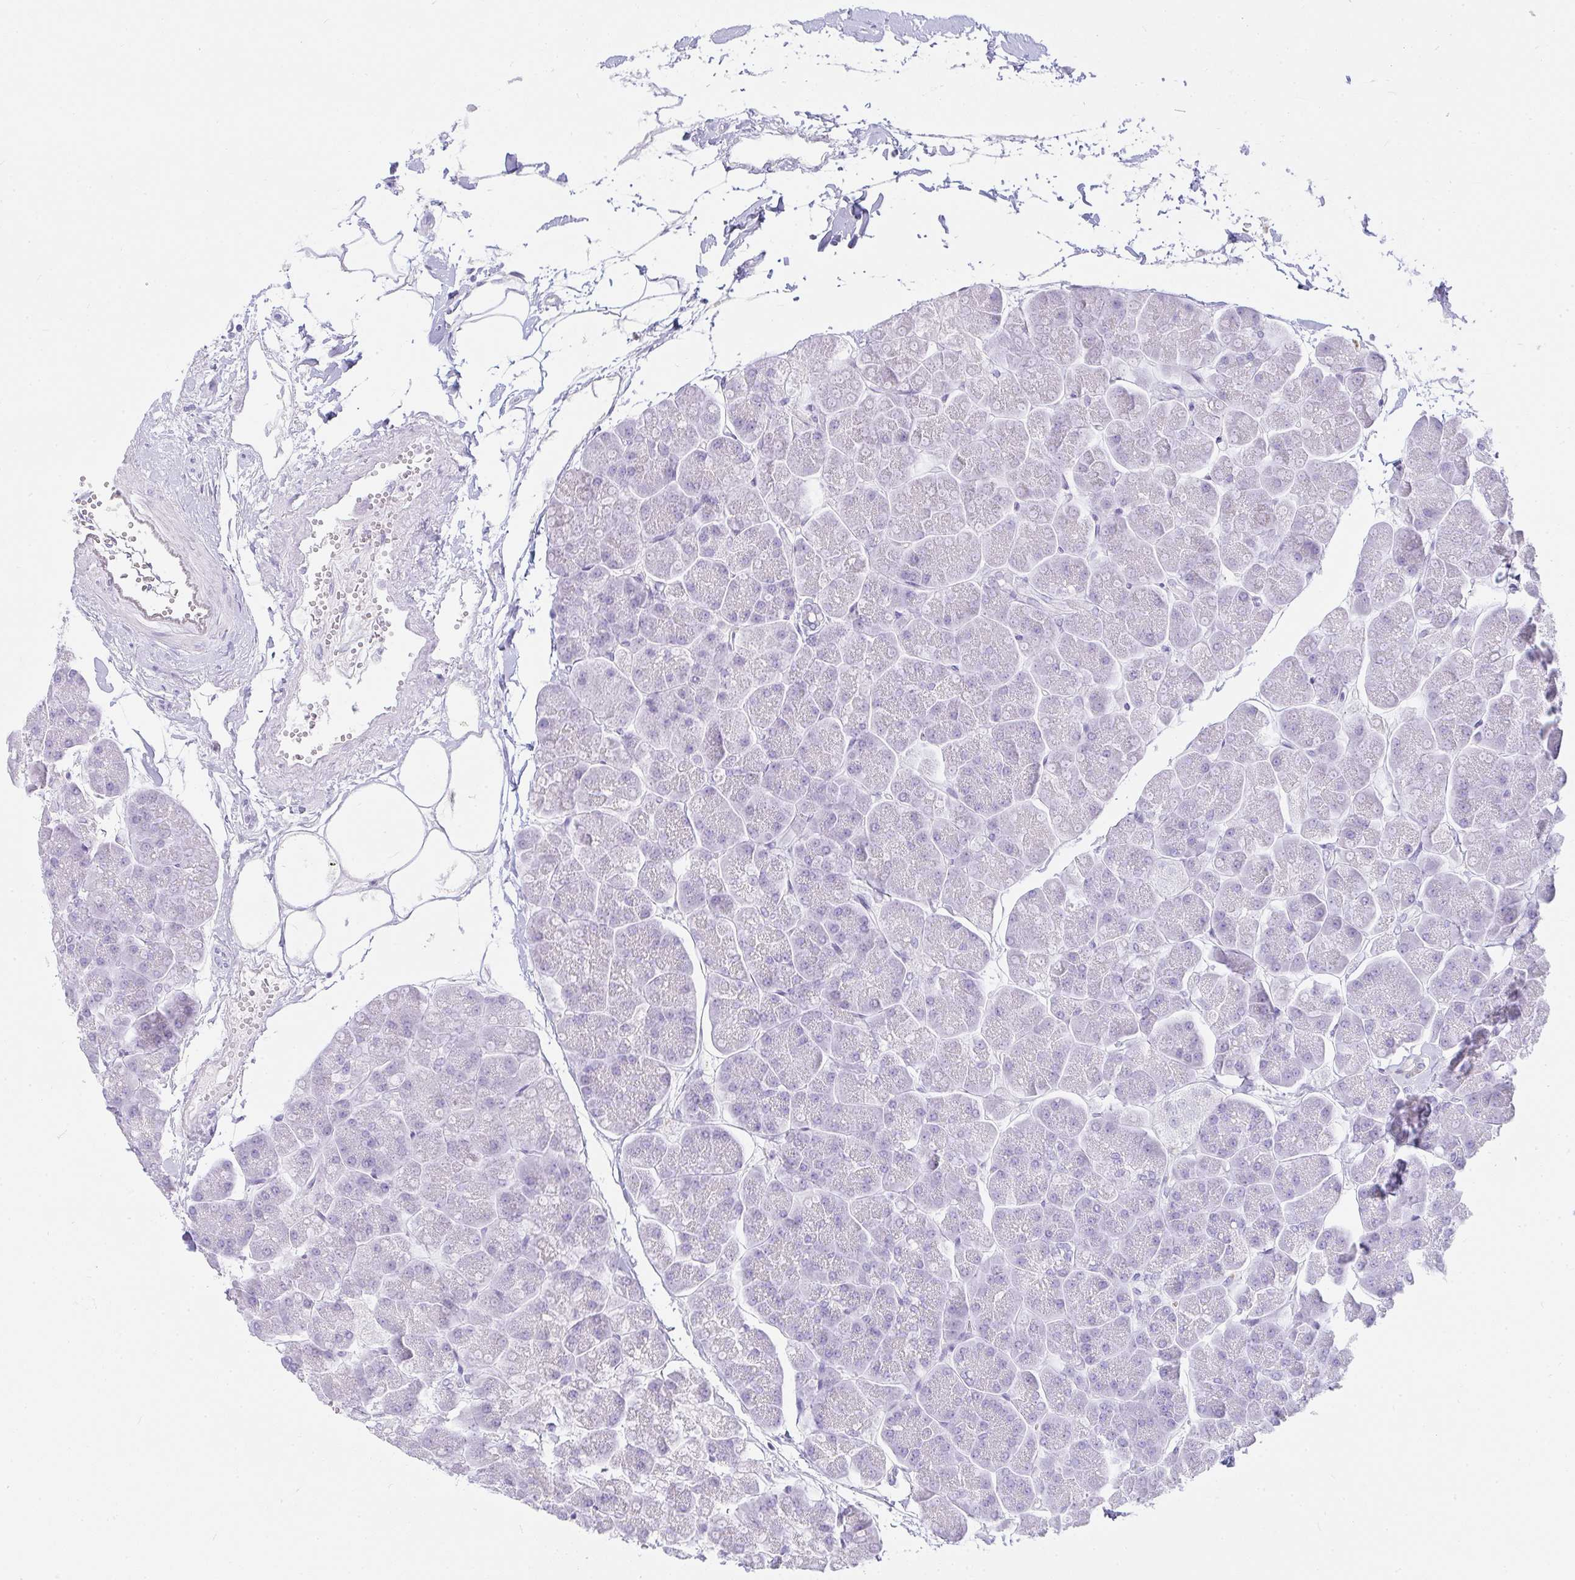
{"staining": {"intensity": "negative", "quantity": "none", "location": "none"}, "tissue": "pancreas", "cell_type": "Exocrine glandular cells", "image_type": "normal", "snomed": [{"axis": "morphology", "description": "Normal tissue, NOS"}, {"axis": "topography", "description": "Pancreas"}, {"axis": "topography", "description": "Peripheral nerve tissue"}], "caption": "The micrograph reveals no significant staining in exocrine glandular cells of pancreas. (Brightfield microscopy of DAB (3,3'-diaminobenzidine) immunohistochemistry at high magnification).", "gene": "OR5J2", "patient": {"sex": "male", "age": 54}}